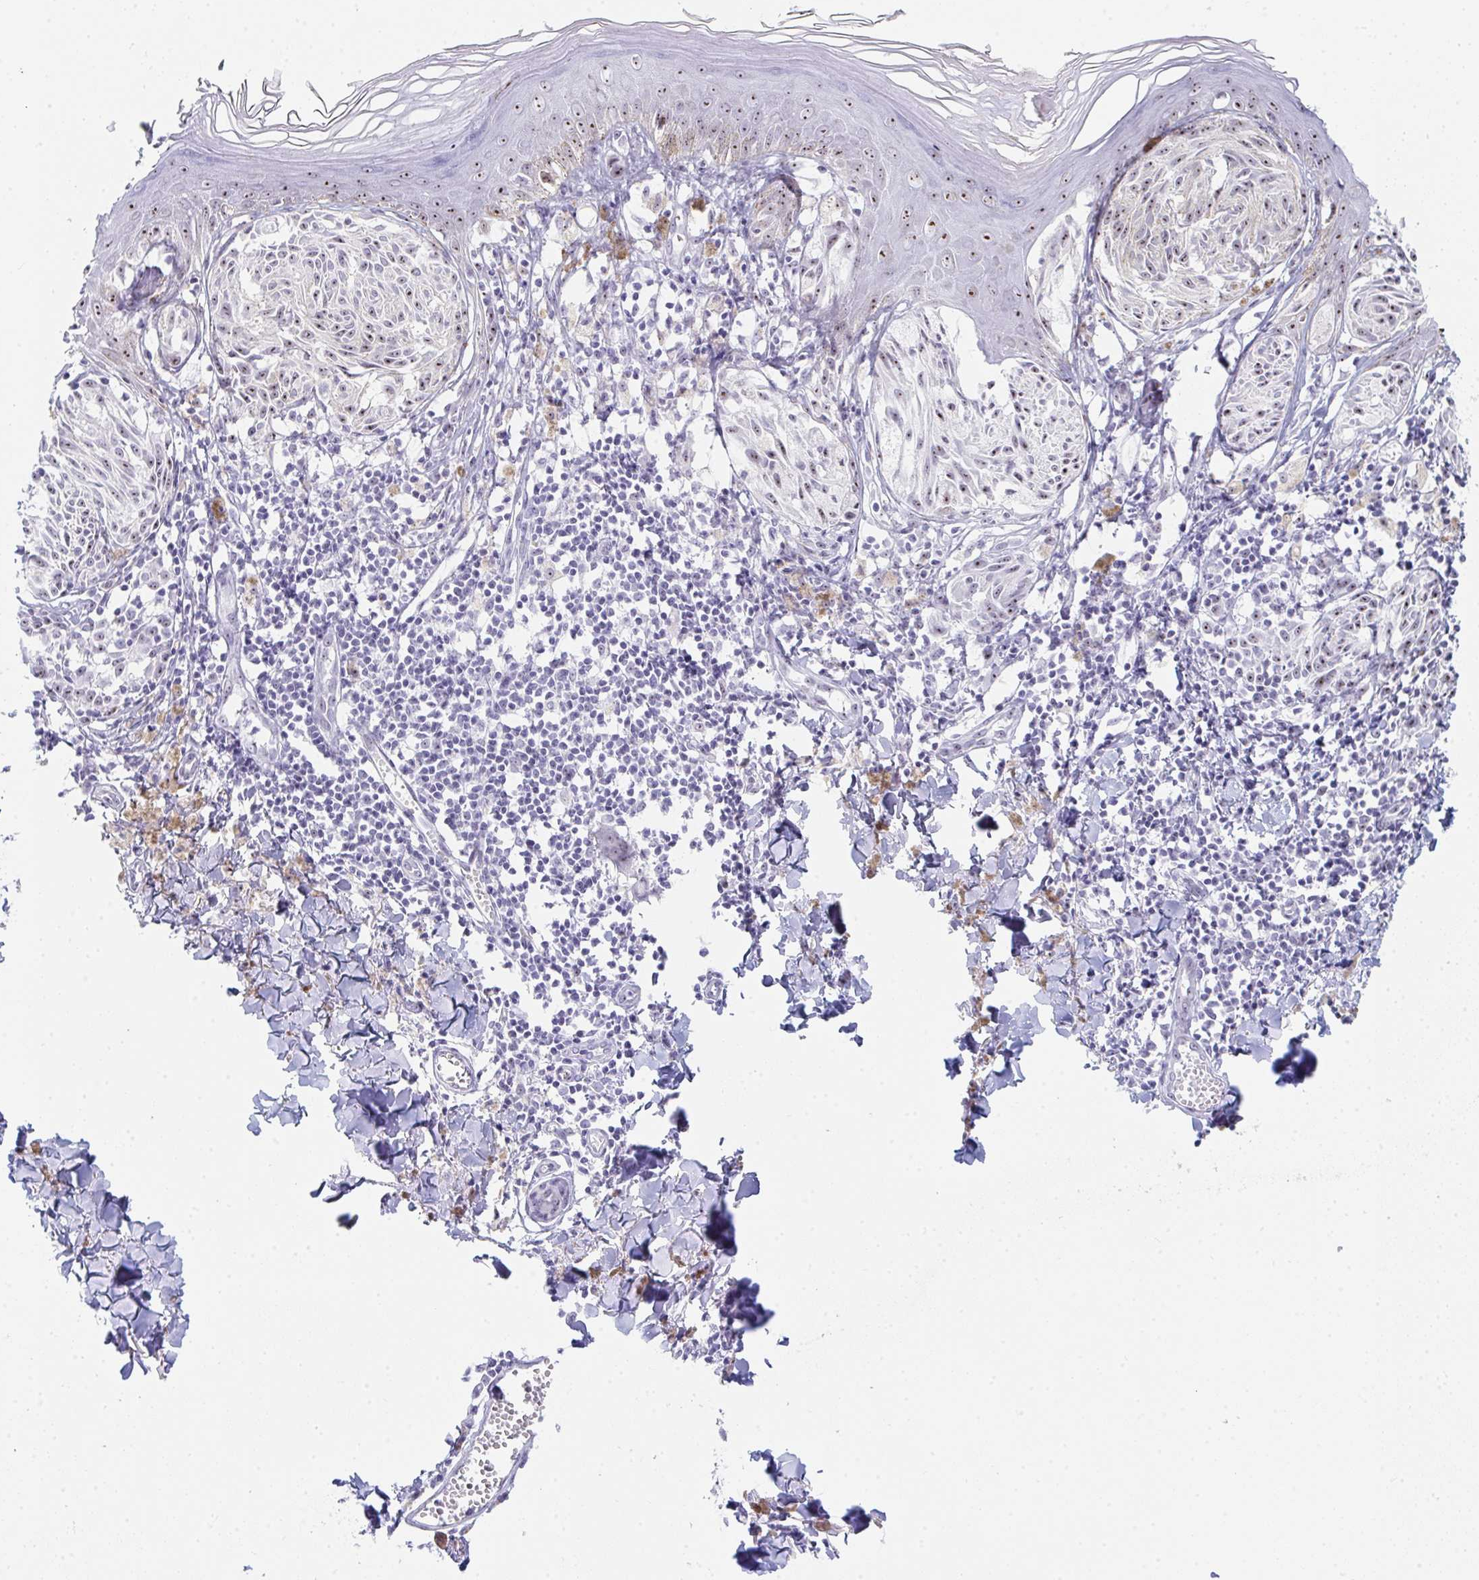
{"staining": {"intensity": "weak", "quantity": ">75%", "location": "nuclear"}, "tissue": "melanoma", "cell_type": "Tumor cells", "image_type": "cancer", "snomed": [{"axis": "morphology", "description": "Malignant melanoma, NOS"}, {"axis": "topography", "description": "Skin"}], "caption": "Immunohistochemistry image of malignant melanoma stained for a protein (brown), which shows low levels of weak nuclear expression in about >75% of tumor cells.", "gene": "NOP10", "patient": {"sex": "female", "age": 38}}